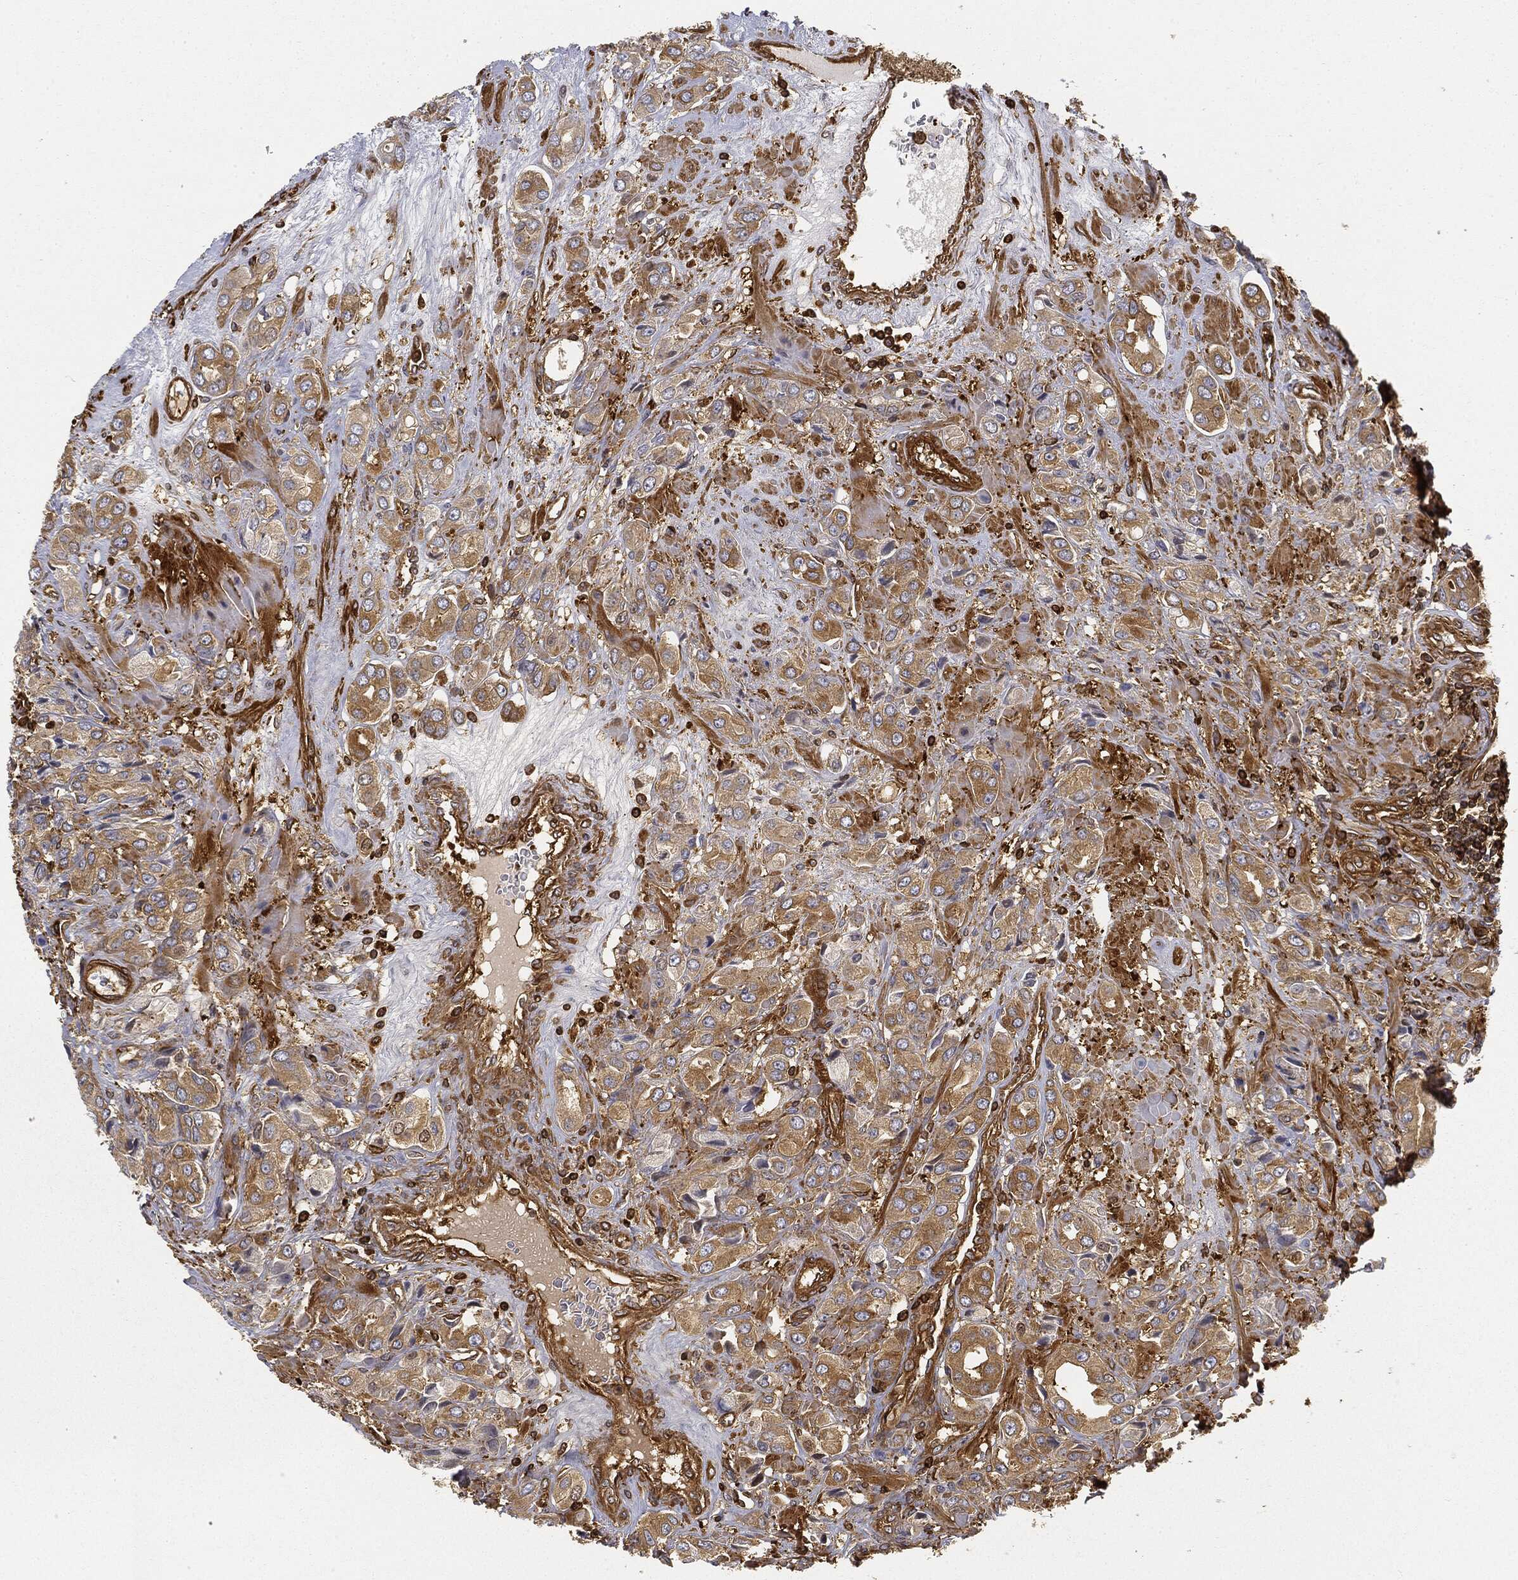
{"staining": {"intensity": "strong", "quantity": "25%-75%", "location": "cytoplasmic/membranous"}, "tissue": "prostate cancer", "cell_type": "Tumor cells", "image_type": "cancer", "snomed": [{"axis": "morphology", "description": "Adenocarcinoma, NOS"}, {"axis": "topography", "description": "Prostate and seminal vesicle, NOS"}, {"axis": "topography", "description": "Prostate"}], "caption": "Protein expression analysis of adenocarcinoma (prostate) displays strong cytoplasmic/membranous expression in approximately 25%-75% of tumor cells.", "gene": "WDR1", "patient": {"sex": "male", "age": 69}}